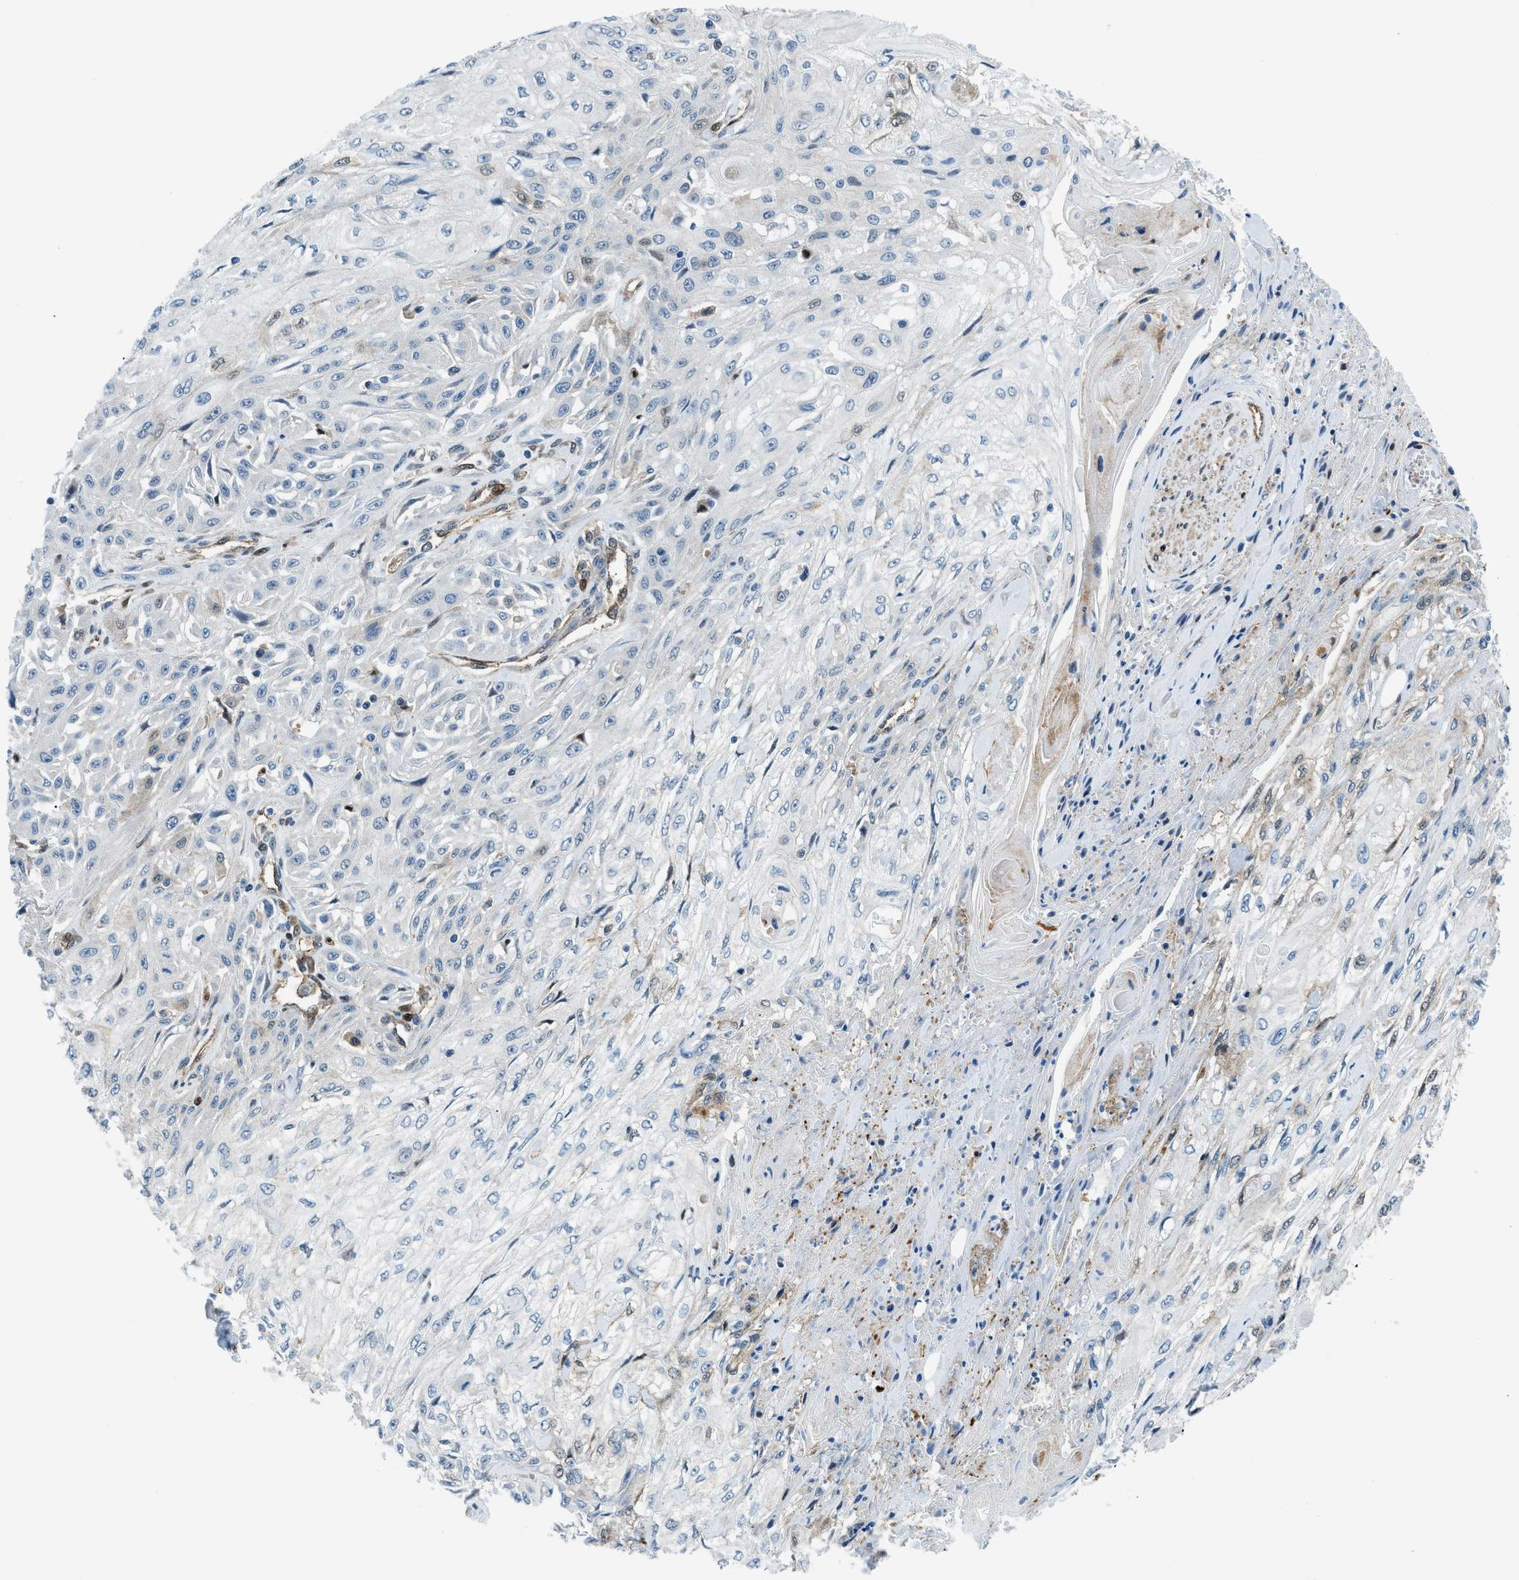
{"staining": {"intensity": "weak", "quantity": "<25%", "location": "cytoplasmic/membranous"}, "tissue": "skin cancer", "cell_type": "Tumor cells", "image_type": "cancer", "snomed": [{"axis": "morphology", "description": "Squamous cell carcinoma, NOS"}, {"axis": "morphology", "description": "Squamous cell carcinoma, metastatic, NOS"}, {"axis": "topography", "description": "Skin"}, {"axis": "topography", "description": "Lymph node"}], "caption": "Tumor cells are negative for protein expression in human skin cancer (squamous cell carcinoma). (DAB immunohistochemistry, high magnification).", "gene": "YWHAE", "patient": {"sex": "male", "age": 75}}